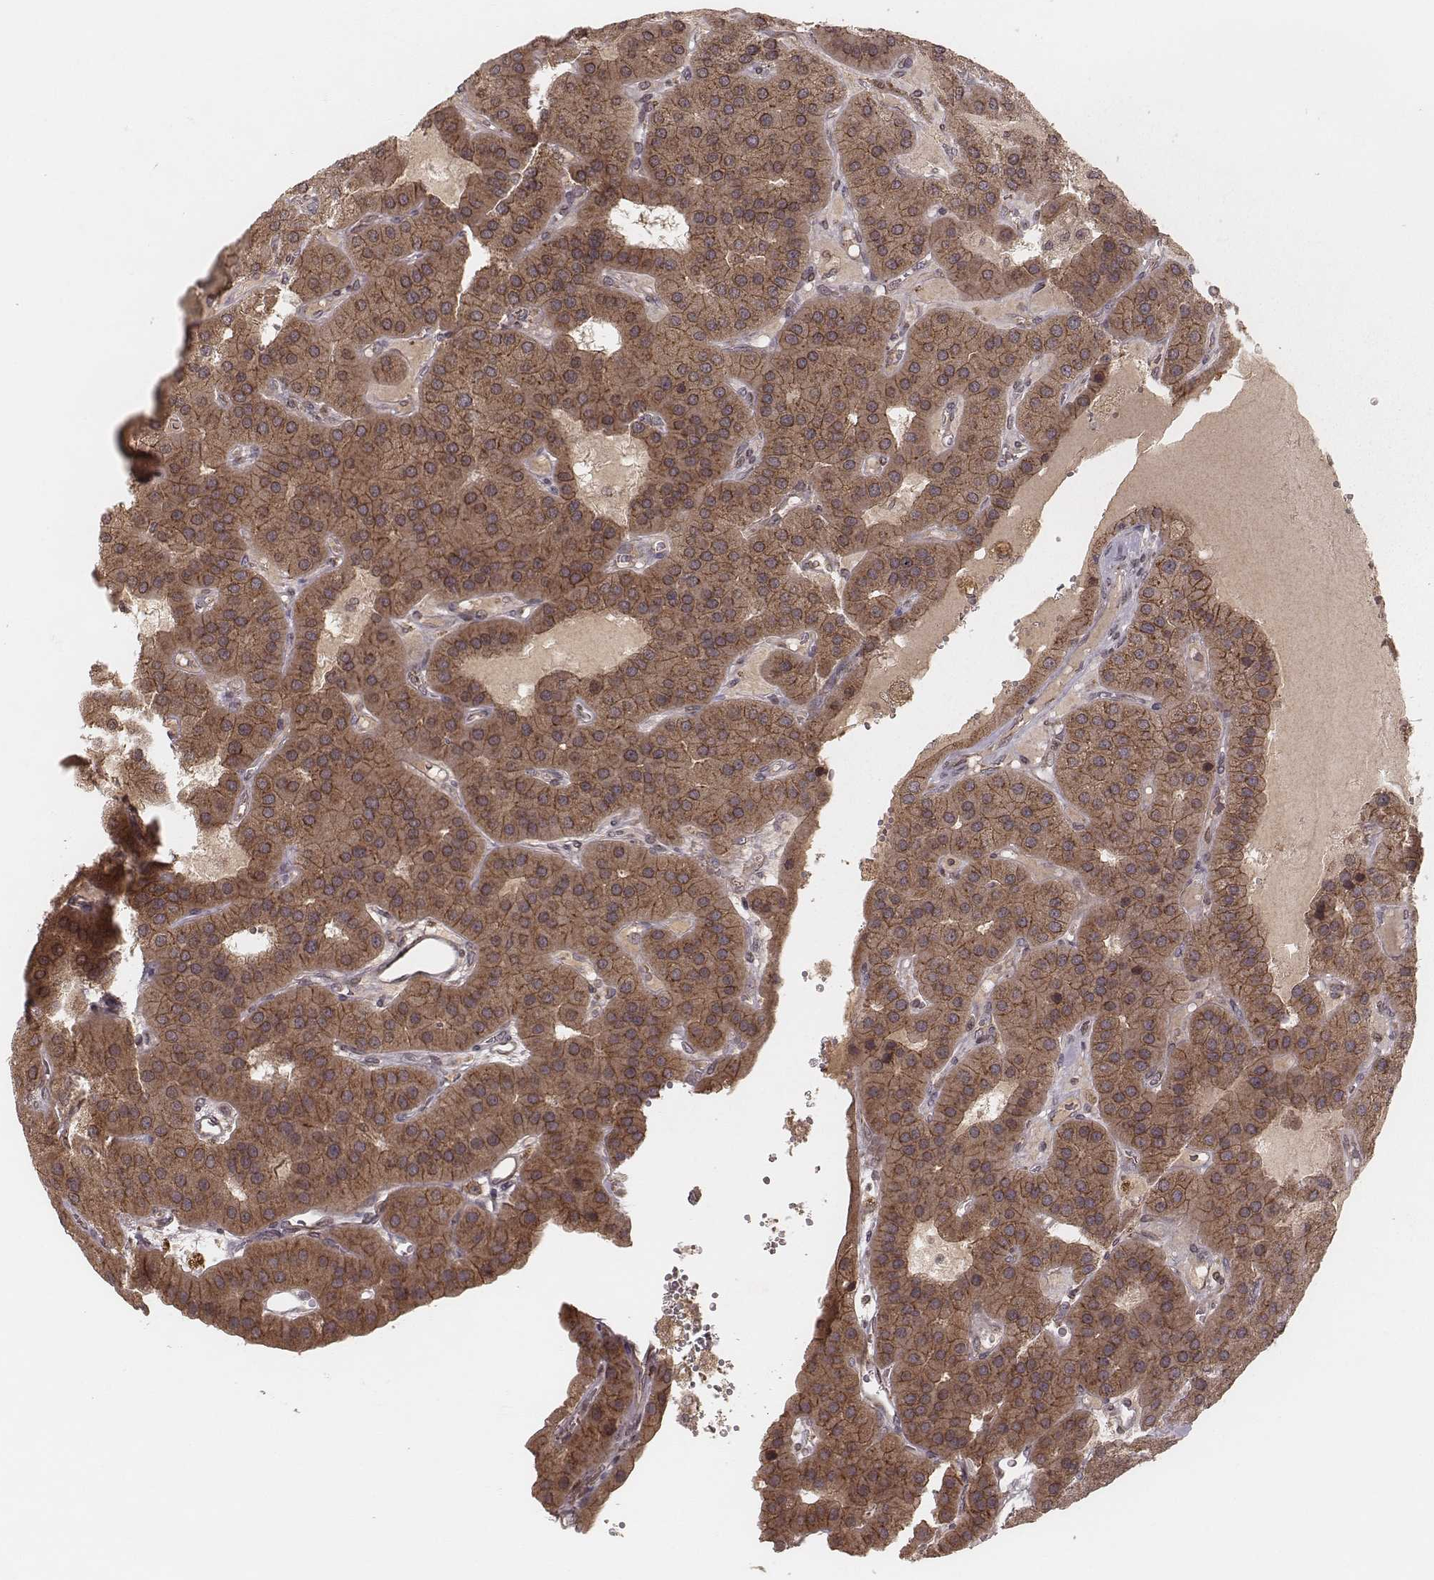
{"staining": {"intensity": "strong", "quantity": ">75%", "location": "cytoplasmic/membranous"}, "tissue": "parathyroid gland", "cell_type": "Glandular cells", "image_type": "normal", "snomed": [{"axis": "morphology", "description": "Normal tissue, NOS"}, {"axis": "morphology", "description": "Adenoma, NOS"}, {"axis": "topography", "description": "Parathyroid gland"}], "caption": "IHC micrograph of normal parathyroid gland: parathyroid gland stained using IHC shows high levels of strong protein expression localized specifically in the cytoplasmic/membranous of glandular cells, appearing as a cytoplasmic/membranous brown color.", "gene": "MYO19", "patient": {"sex": "female", "age": 86}}